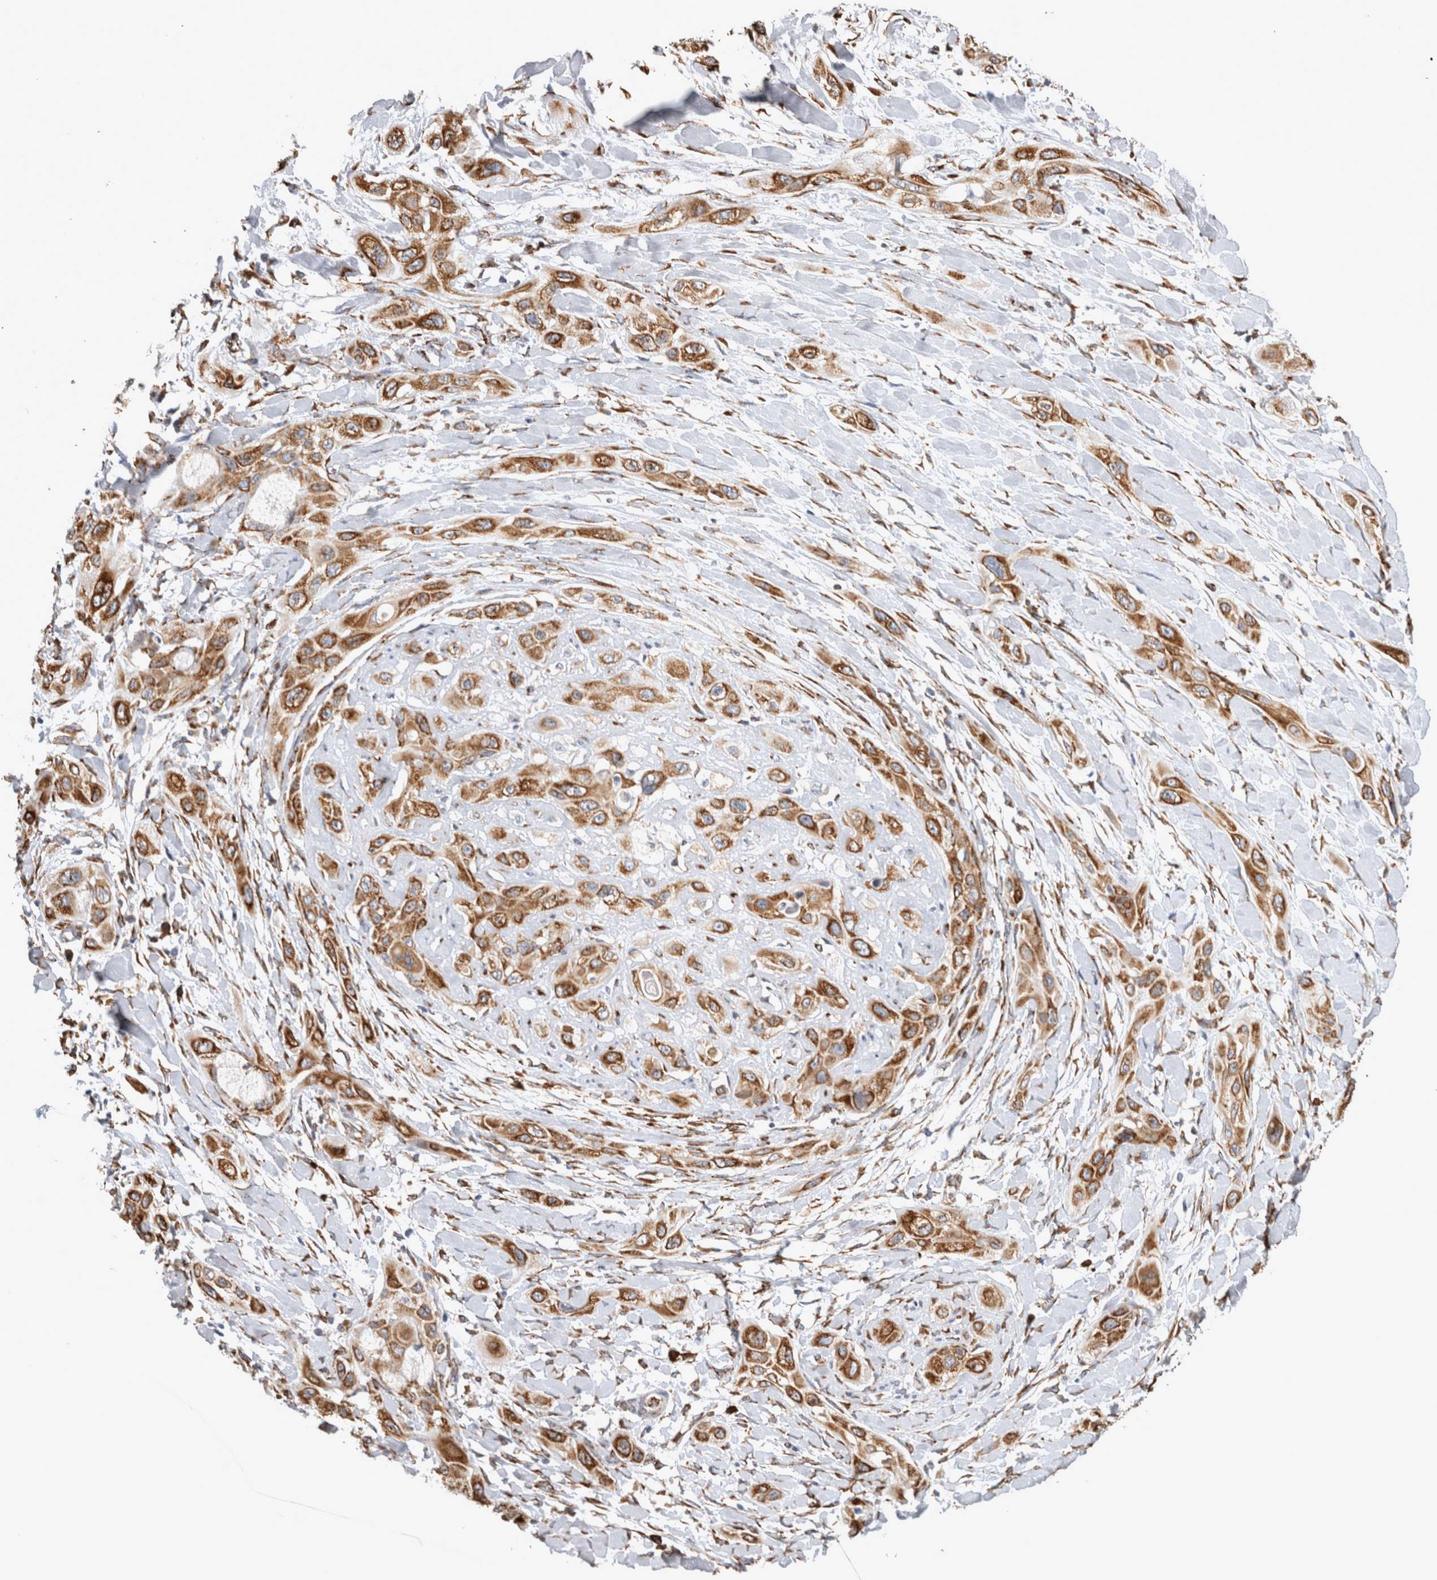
{"staining": {"intensity": "moderate", "quantity": ">75%", "location": "cytoplasmic/membranous"}, "tissue": "lung cancer", "cell_type": "Tumor cells", "image_type": "cancer", "snomed": [{"axis": "morphology", "description": "Squamous cell carcinoma, NOS"}, {"axis": "topography", "description": "Lung"}], "caption": "A high-resolution micrograph shows immunohistochemistry (IHC) staining of lung squamous cell carcinoma, which reveals moderate cytoplasmic/membranous staining in approximately >75% of tumor cells. (brown staining indicates protein expression, while blue staining denotes nuclei).", "gene": "FHIP2B", "patient": {"sex": "female", "age": 47}}